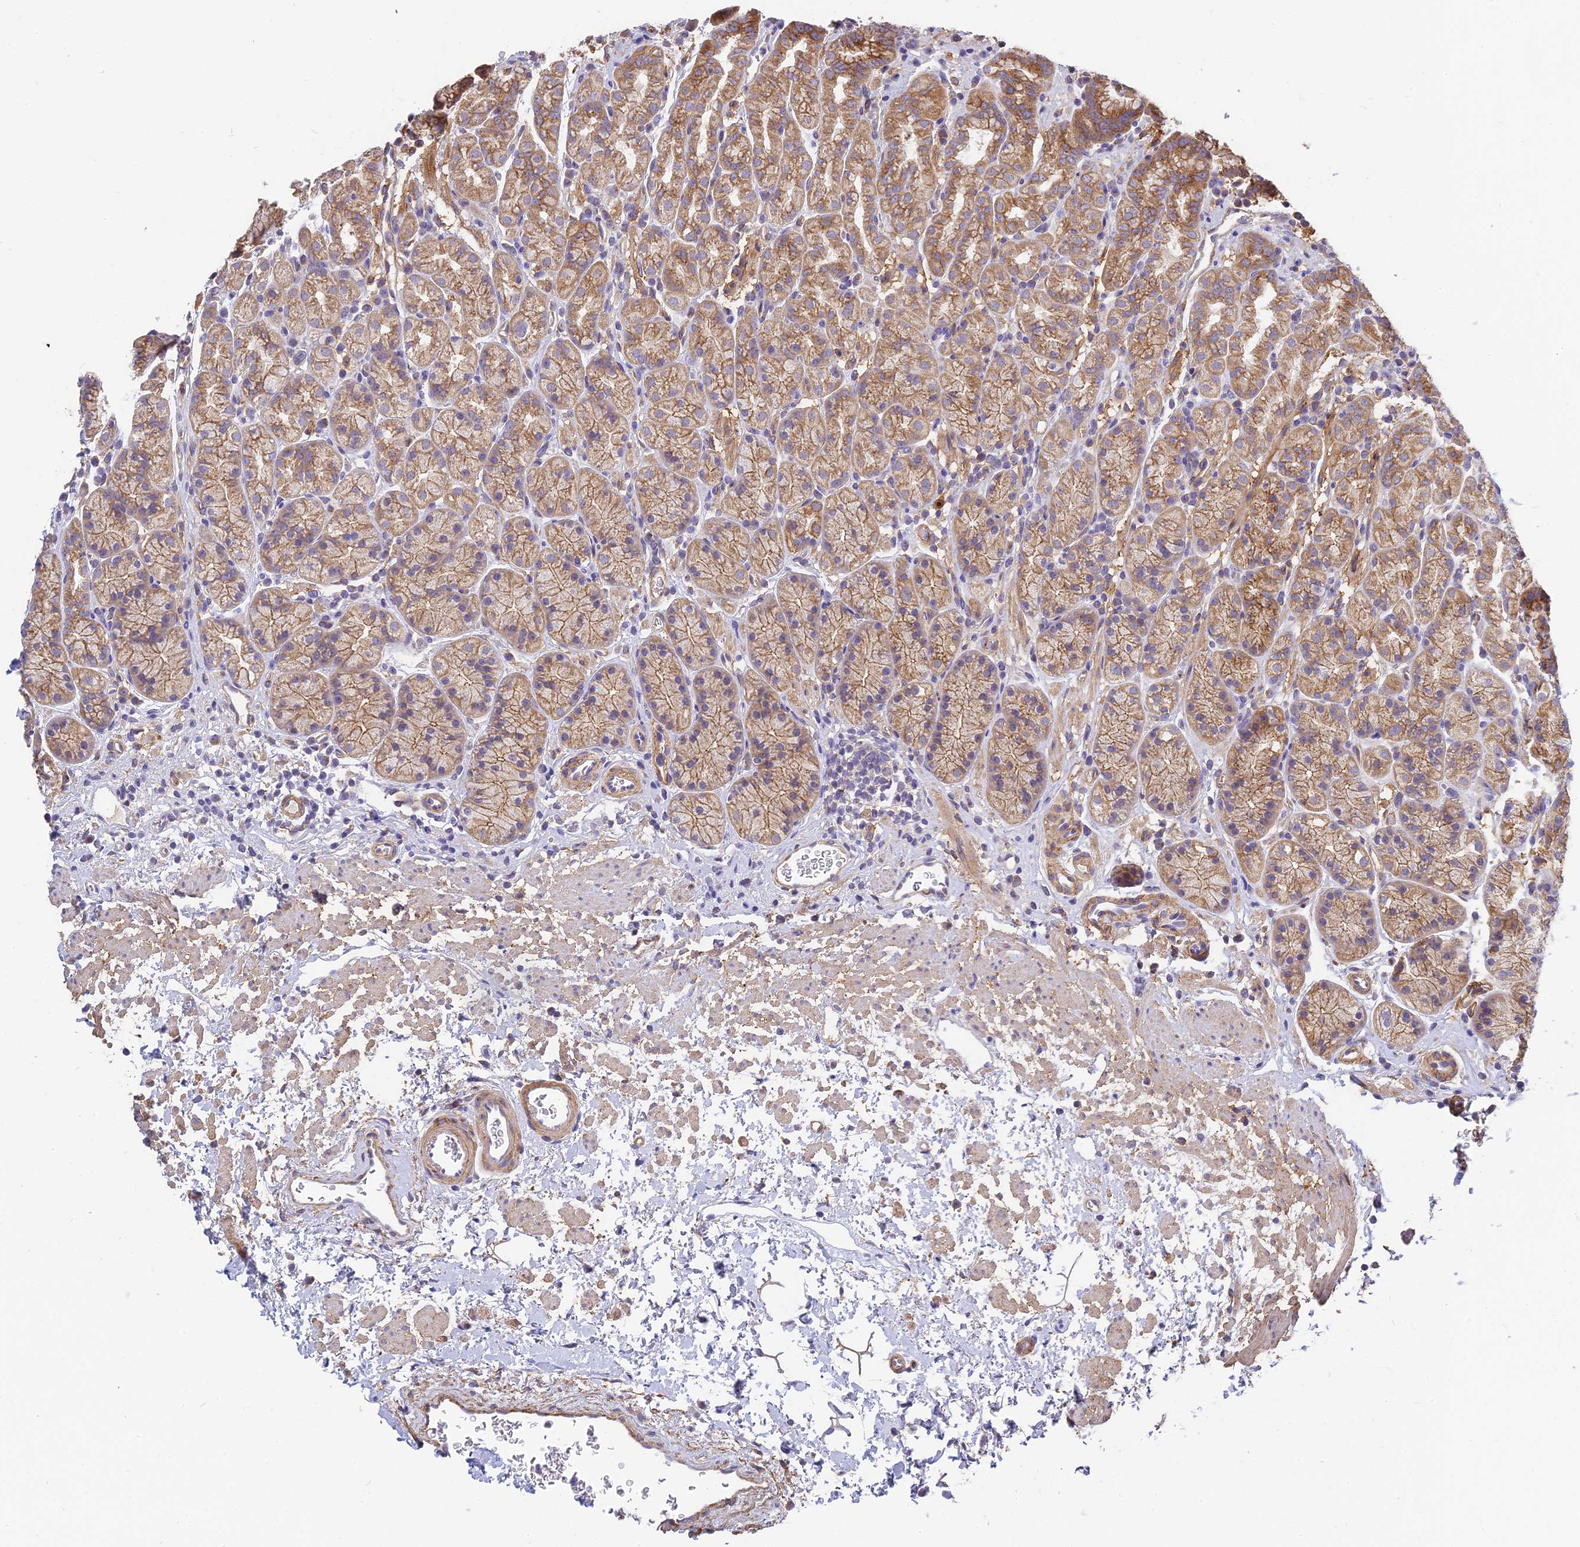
{"staining": {"intensity": "moderate", "quantity": ">75%", "location": "cytoplasmic/membranous"}, "tissue": "stomach", "cell_type": "Glandular cells", "image_type": "normal", "snomed": [{"axis": "morphology", "description": "Normal tissue, NOS"}, {"axis": "topography", "description": "Stomach"}], "caption": "Protein analysis of normal stomach exhibits moderate cytoplasmic/membranous positivity in approximately >75% of glandular cells. The staining was performed using DAB (3,3'-diaminobenzidine), with brown indicating positive protein expression. Nuclei are stained blue with hematoxylin.", "gene": "MRPL15", "patient": {"sex": "male", "age": 63}}